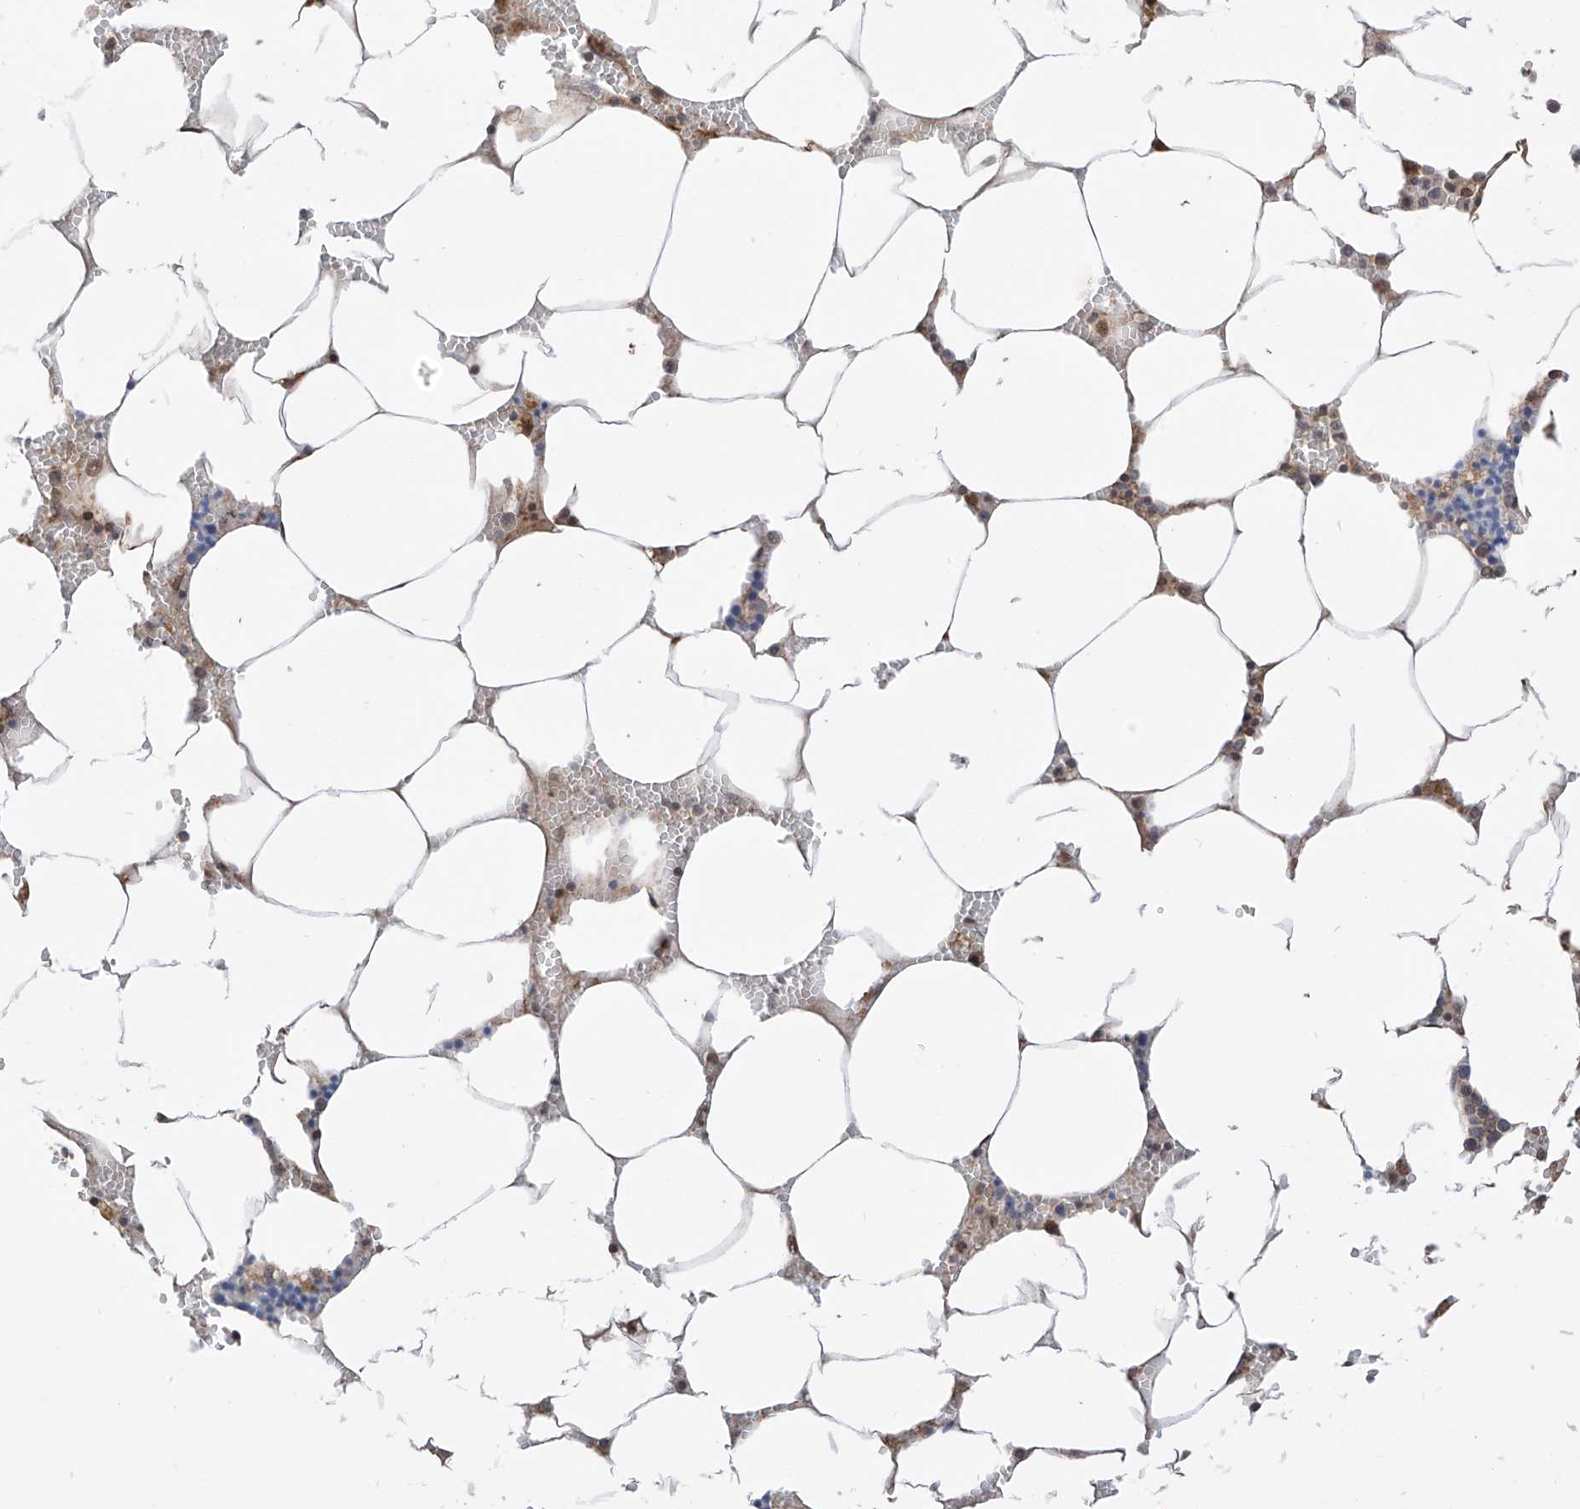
{"staining": {"intensity": "moderate", "quantity": "25%-75%", "location": "cytoplasmic/membranous"}, "tissue": "bone marrow", "cell_type": "Hematopoietic cells", "image_type": "normal", "snomed": [{"axis": "morphology", "description": "Normal tissue, NOS"}, {"axis": "topography", "description": "Bone marrow"}], "caption": "About 25%-75% of hematopoietic cells in benign bone marrow reveal moderate cytoplasmic/membranous protein staining as visualized by brown immunohistochemical staining.", "gene": "LATS1", "patient": {"sex": "male", "age": 70}}